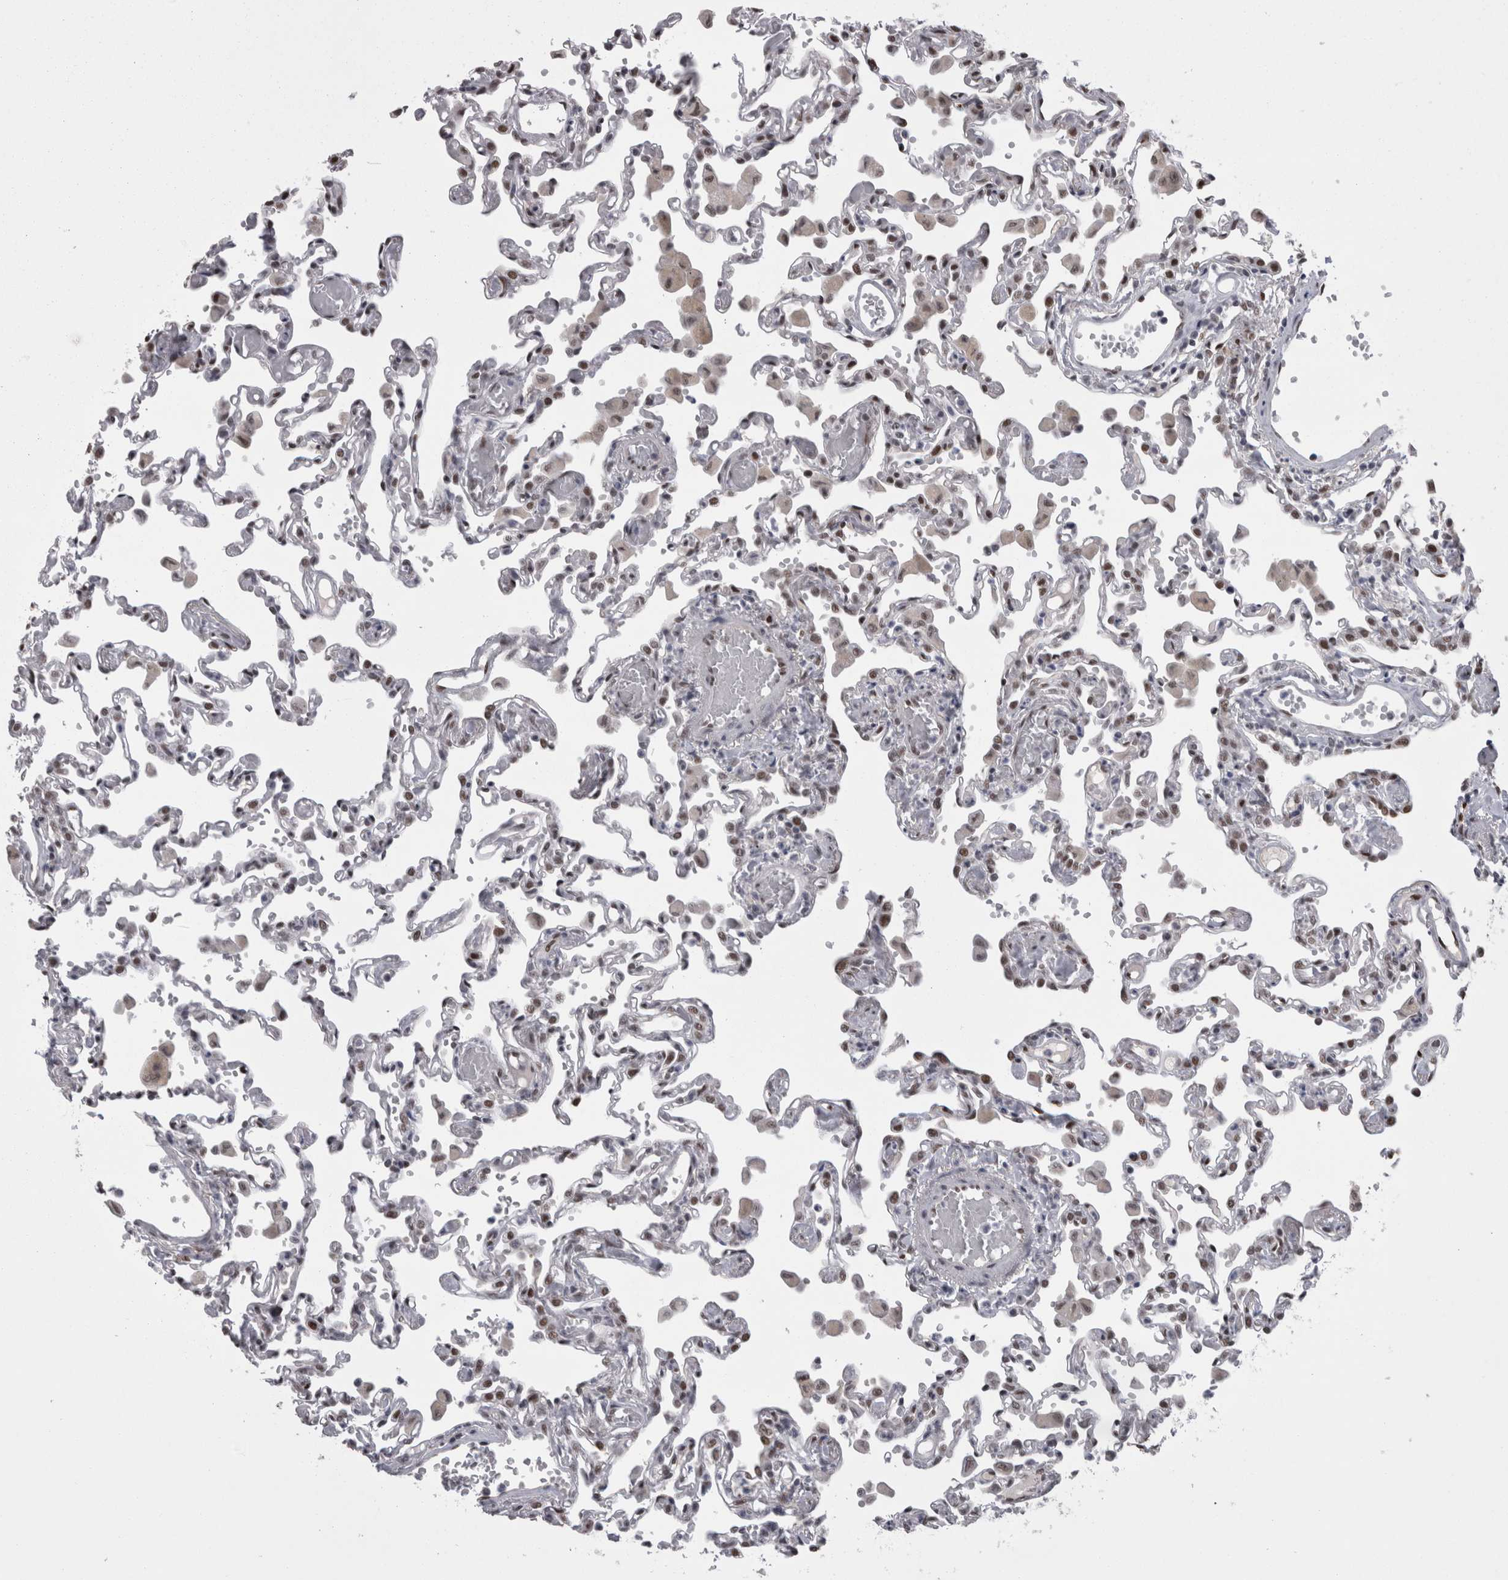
{"staining": {"intensity": "moderate", "quantity": "25%-75%", "location": "nuclear"}, "tissue": "lung", "cell_type": "Alveolar cells", "image_type": "normal", "snomed": [{"axis": "morphology", "description": "Normal tissue, NOS"}, {"axis": "topography", "description": "Bronchus"}, {"axis": "topography", "description": "Lung"}], "caption": "Moderate nuclear positivity for a protein is present in approximately 25%-75% of alveolar cells of normal lung using immunohistochemistry.", "gene": "C1orf54", "patient": {"sex": "female", "age": 49}}